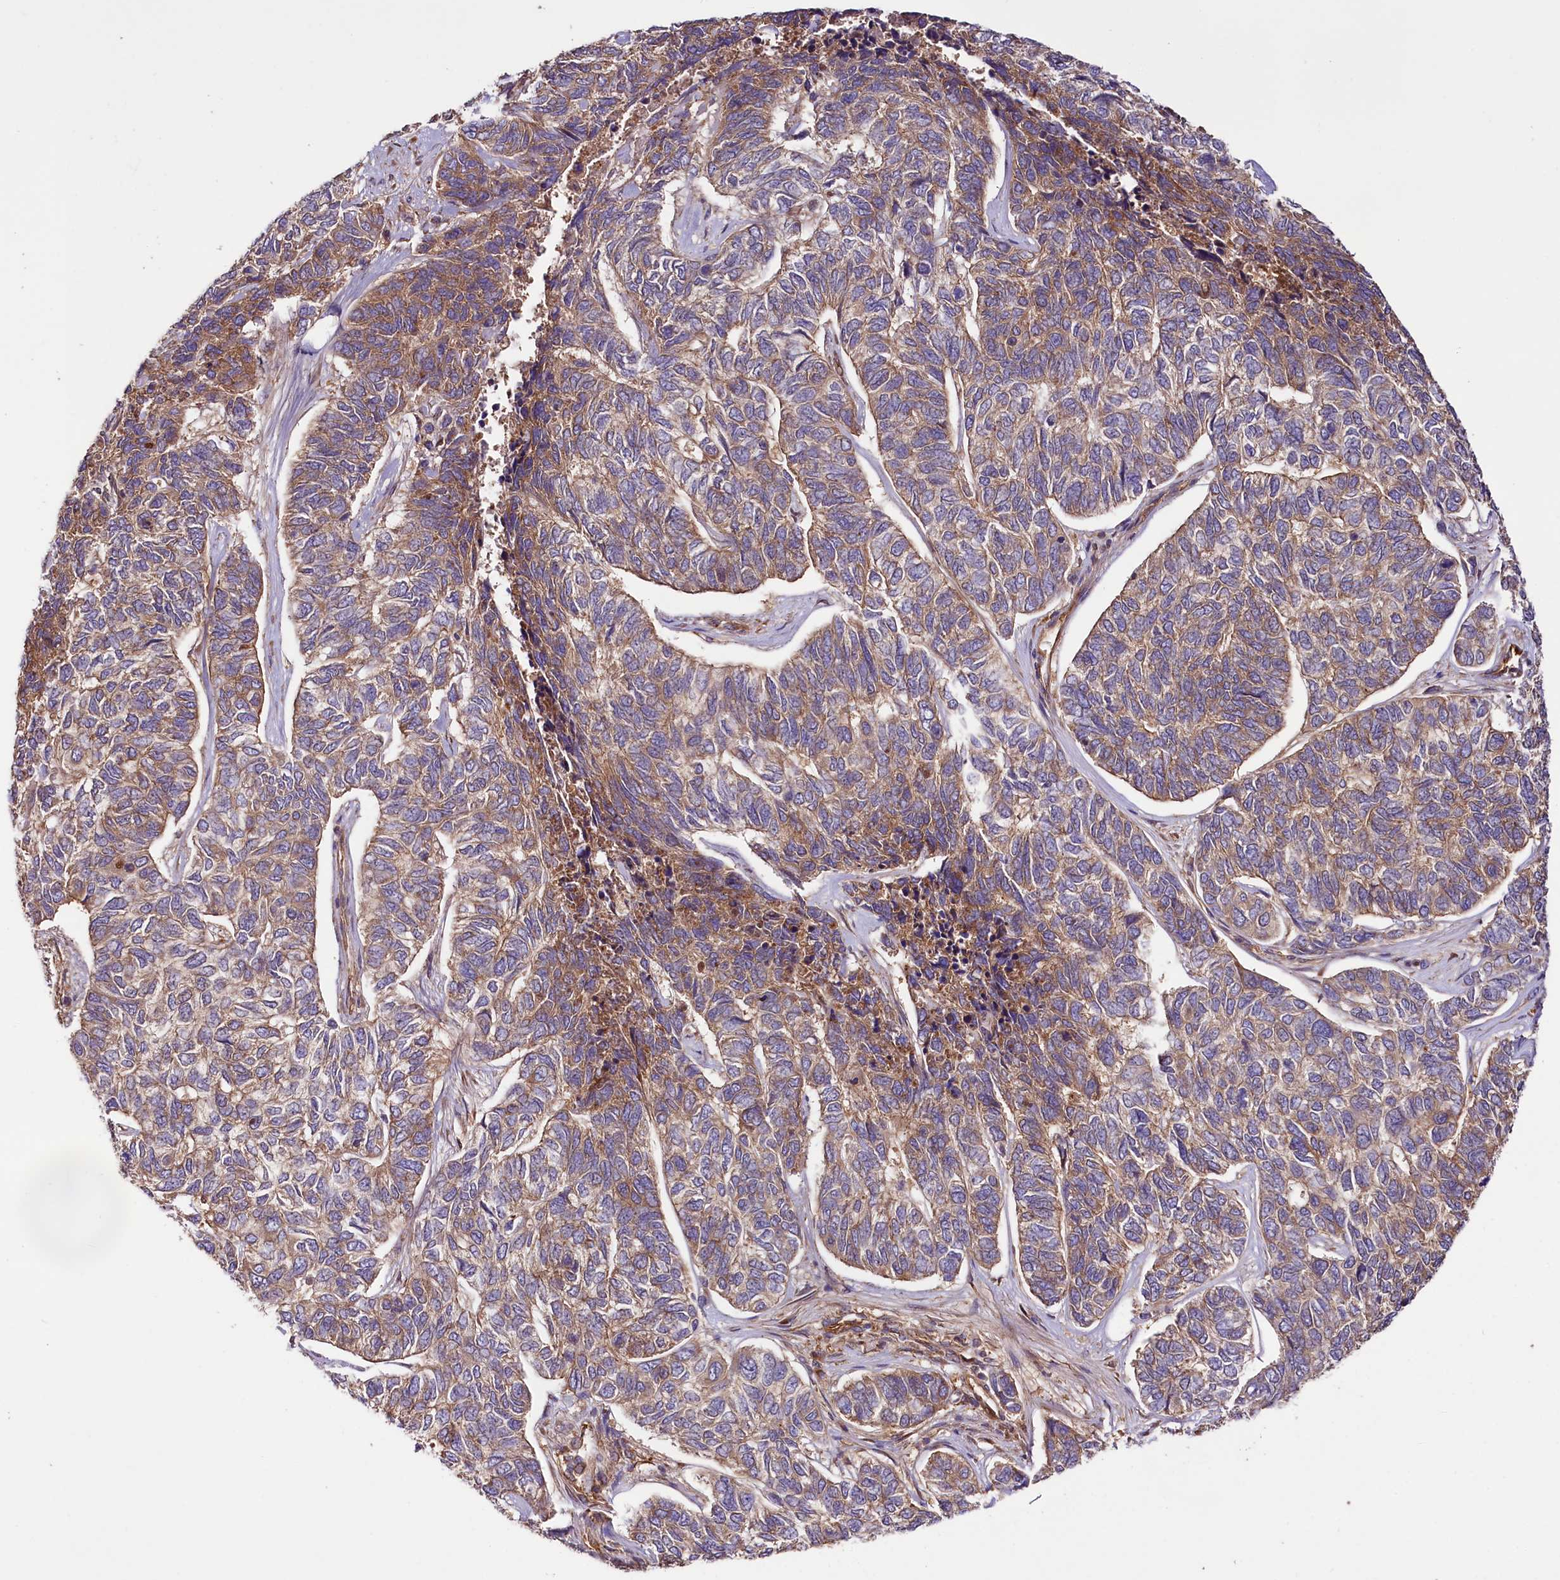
{"staining": {"intensity": "moderate", "quantity": "25%-75%", "location": "cytoplasmic/membranous"}, "tissue": "skin cancer", "cell_type": "Tumor cells", "image_type": "cancer", "snomed": [{"axis": "morphology", "description": "Basal cell carcinoma"}, {"axis": "topography", "description": "Skin"}], "caption": "Skin basal cell carcinoma was stained to show a protein in brown. There is medium levels of moderate cytoplasmic/membranous staining in about 25%-75% of tumor cells.", "gene": "CEP295", "patient": {"sex": "female", "age": 65}}